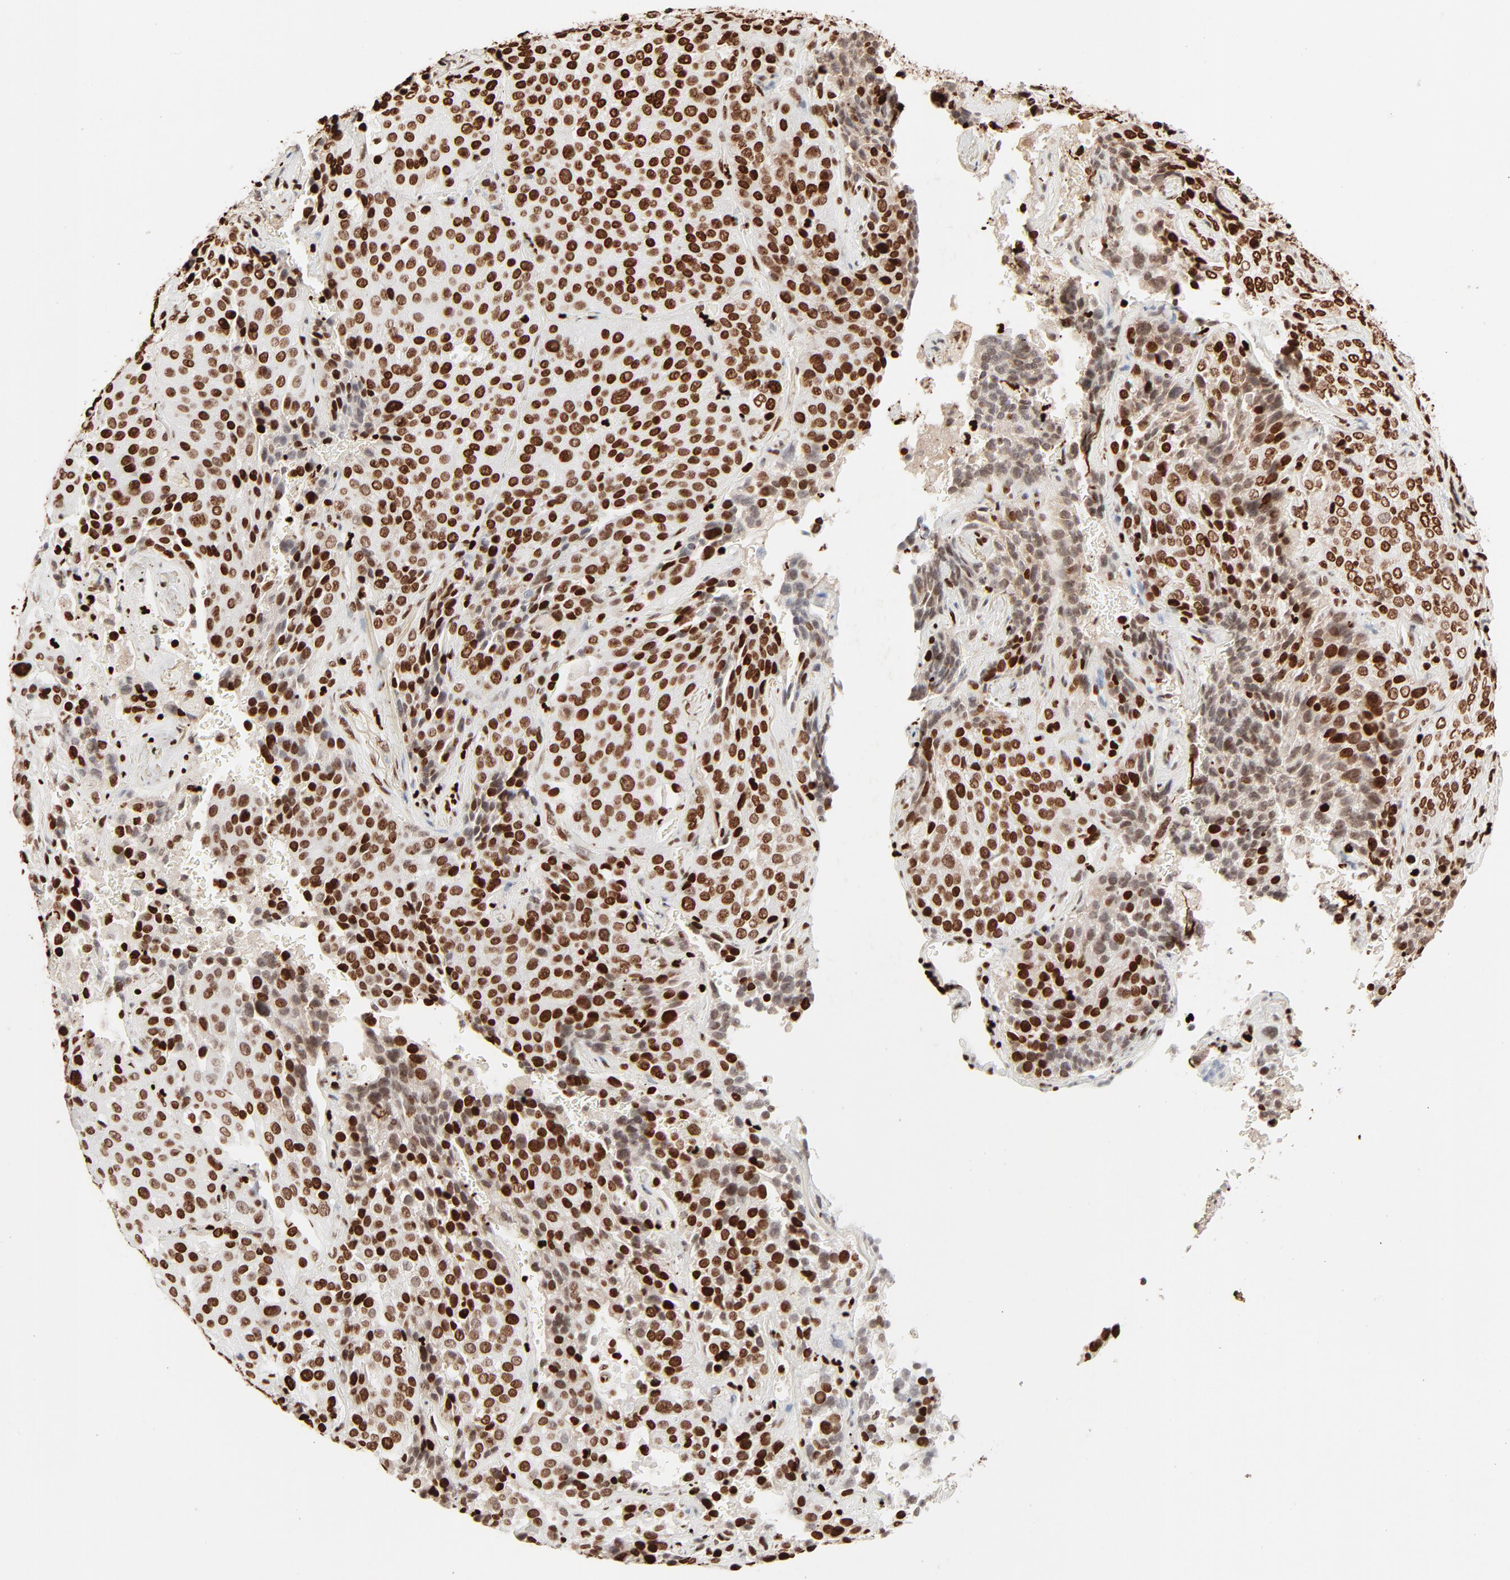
{"staining": {"intensity": "strong", "quantity": ">75%", "location": "nuclear"}, "tissue": "lung cancer", "cell_type": "Tumor cells", "image_type": "cancer", "snomed": [{"axis": "morphology", "description": "Squamous cell carcinoma, NOS"}, {"axis": "topography", "description": "Lung"}], "caption": "Human lung cancer stained with a brown dye demonstrates strong nuclear positive staining in about >75% of tumor cells.", "gene": "HMGB2", "patient": {"sex": "male", "age": 54}}